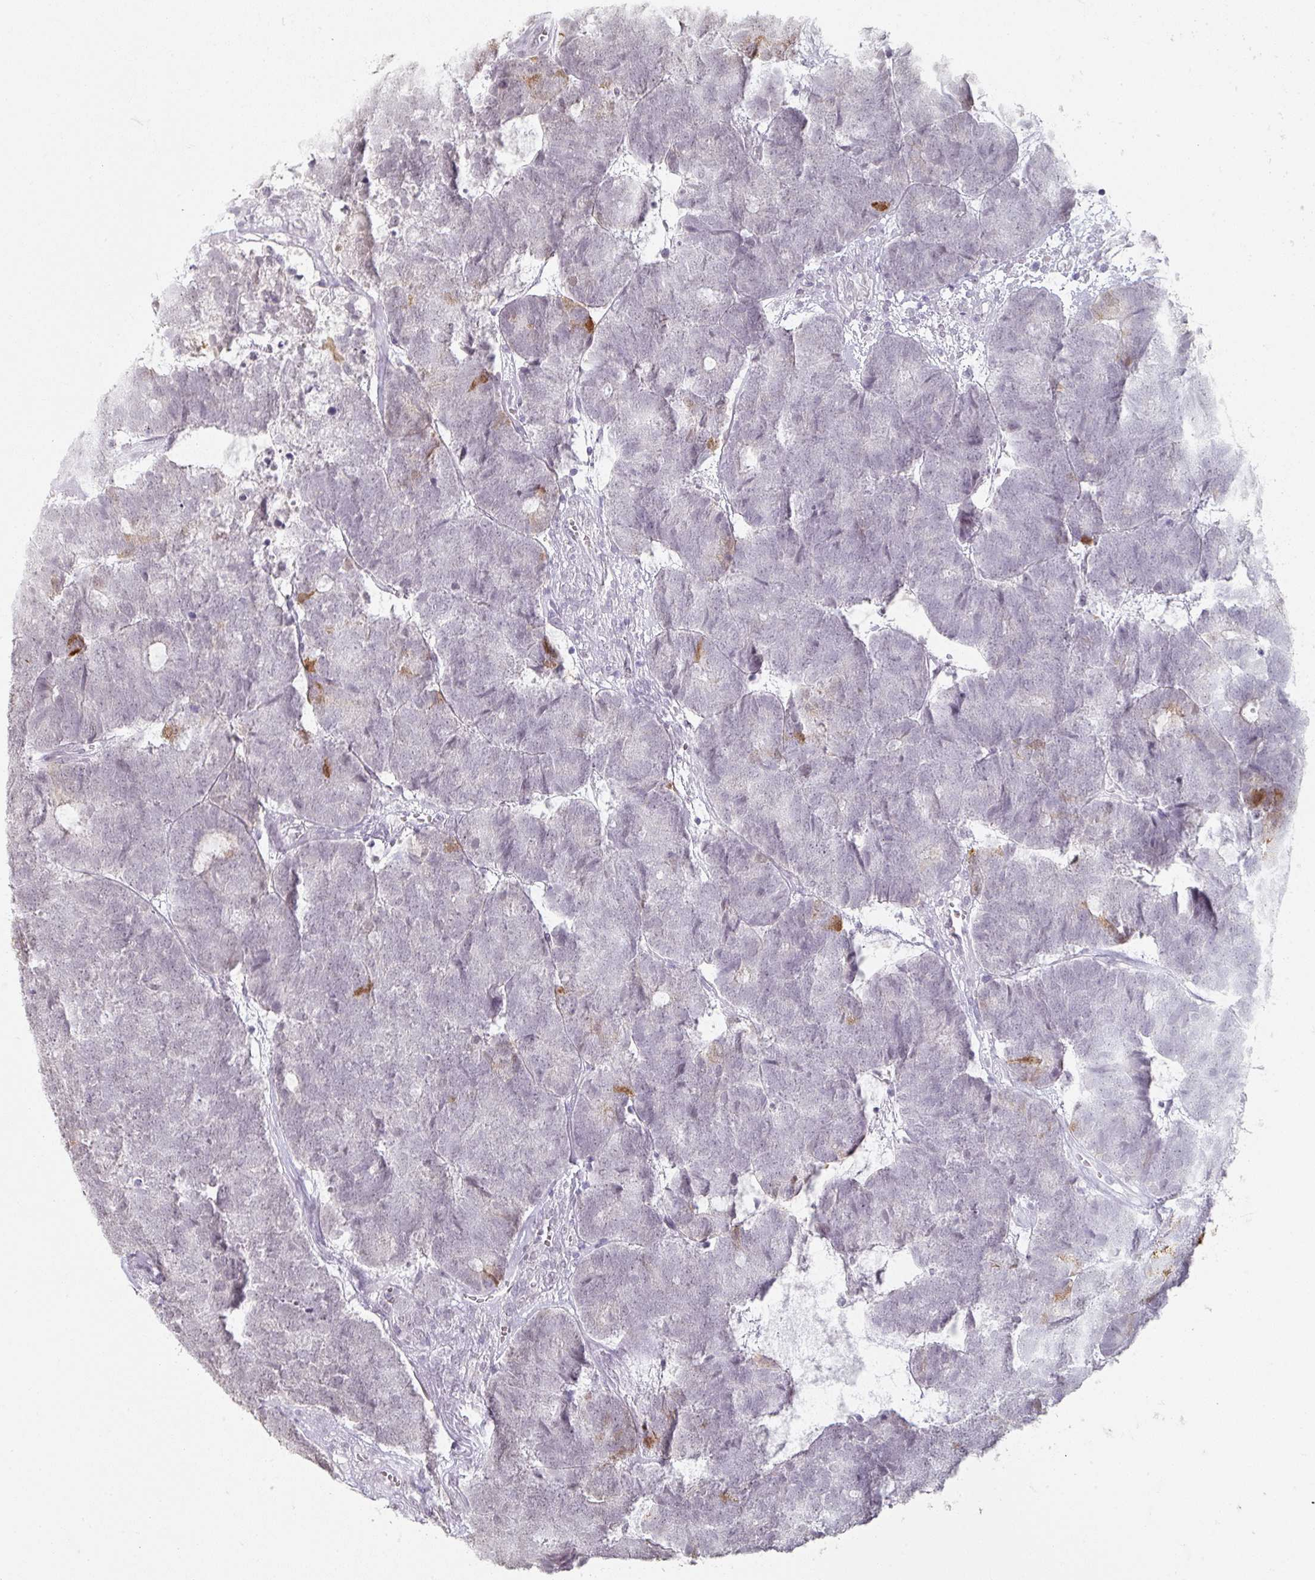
{"staining": {"intensity": "moderate", "quantity": "<25%", "location": "cytoplasmic/membranous"}, "tissue": "head and neck cancer", "cell_type": "Tumor cells", "image_type": "cancer", "snomed": [{"axis": "morphology", "description": "Adenocarcinoma, NOS"}, {"axis": "topography", "description": "Head-Neck"}], "caption": "Immunohistochemical staining of human head and neck adenocarcinoma displays low levels of moderate cytoplasmic/membranous positivity in approximately <25% of tumor cells.", "gene": "SPRR1A", "patient": {"sex": "female", "age": 81}}